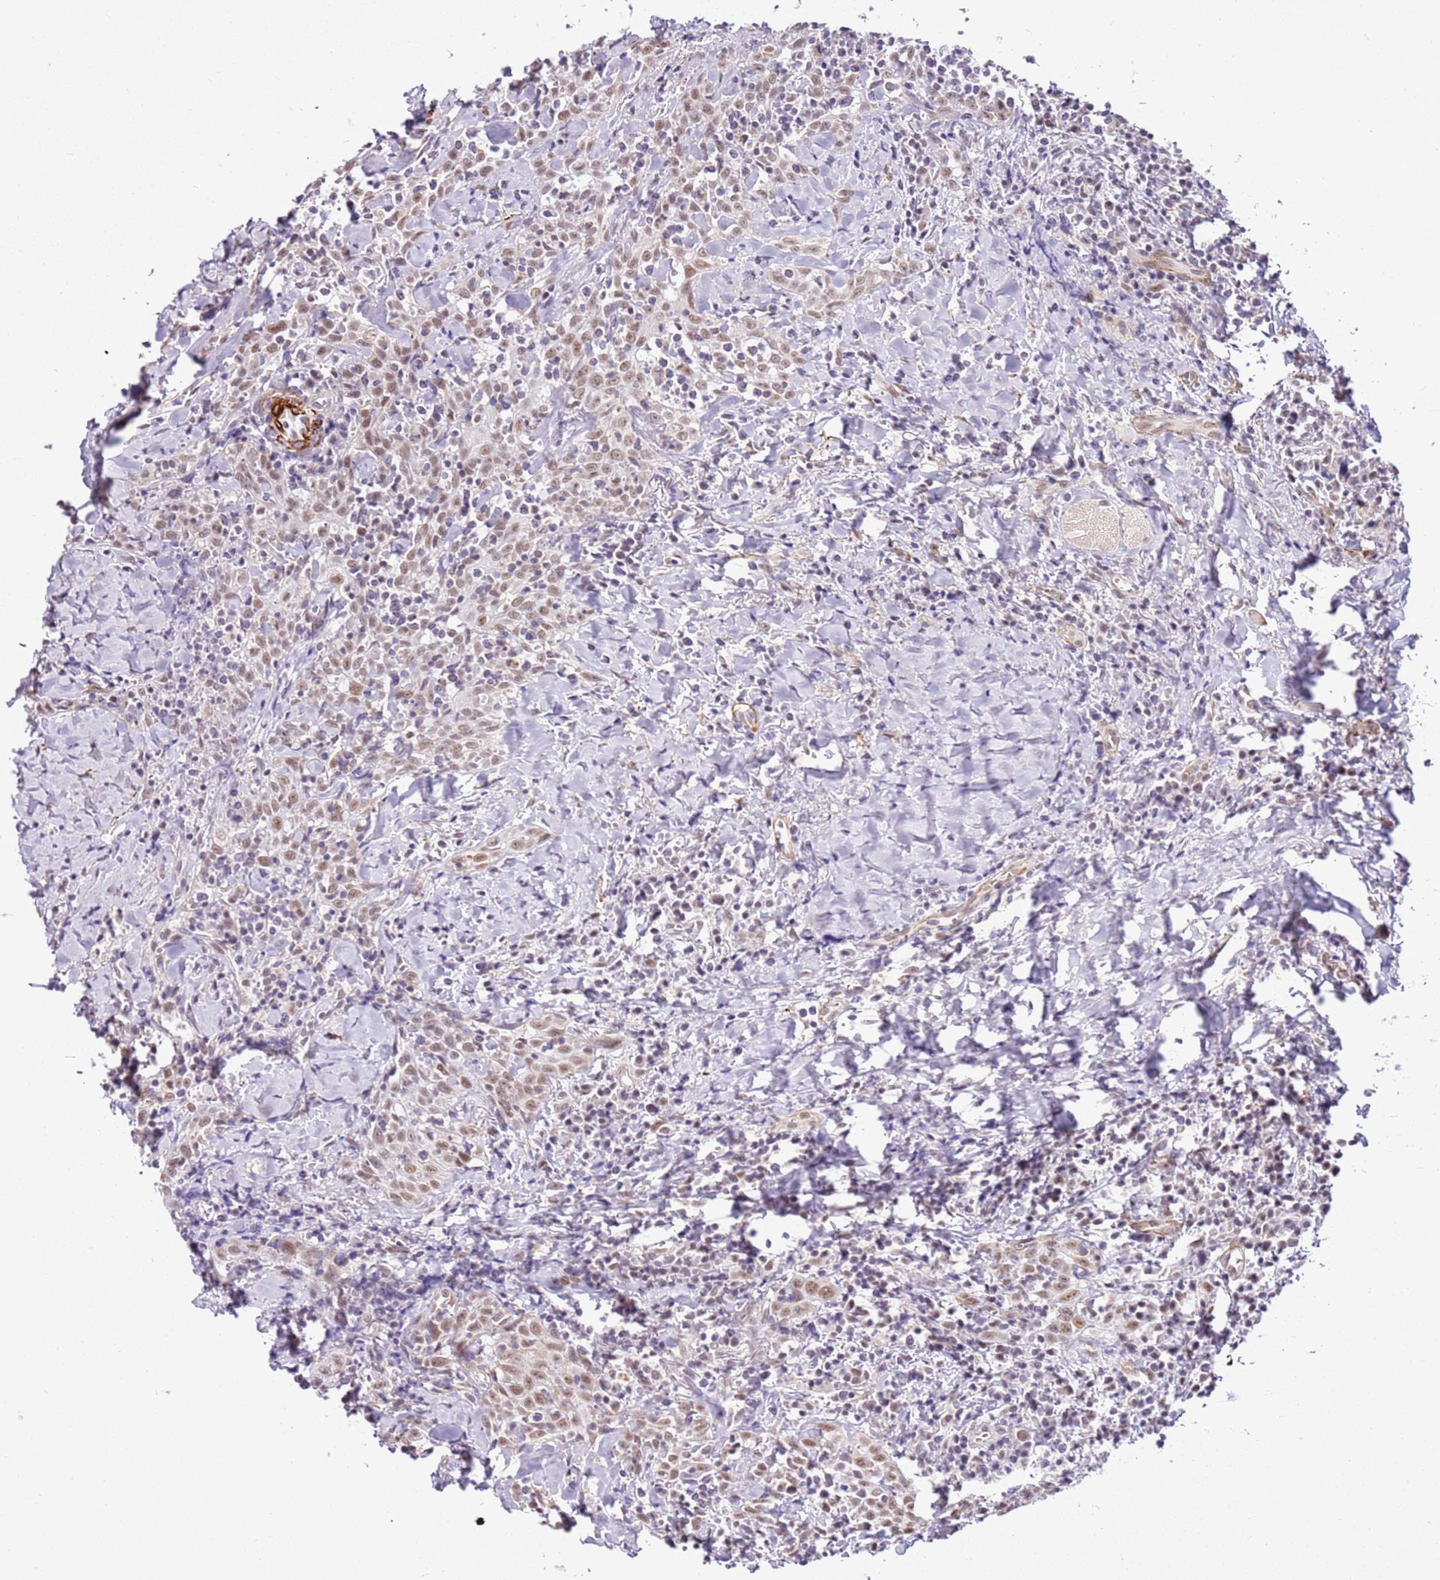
{"staining": {"intensity": "weak", "quantity": ">75%", "location": "nuclear"}, "tissue": "head and neck cancer", "cell_type": "Tumor cells", "image_type": "cancer", "snomed": [{"axis": "morphology", "description": "Squamous cell carcinoma, NOS"}, {"axis": "topography", "description": "Head-Neck"}], "caption": "Immunohistochemistry of human head and neck squamous cell carcinoma displays low levels of weak nuclear staining in approximately >75% of tumor cells.", "gene": "SMIM4", "patient": {"sex": "female", "age": 70}}